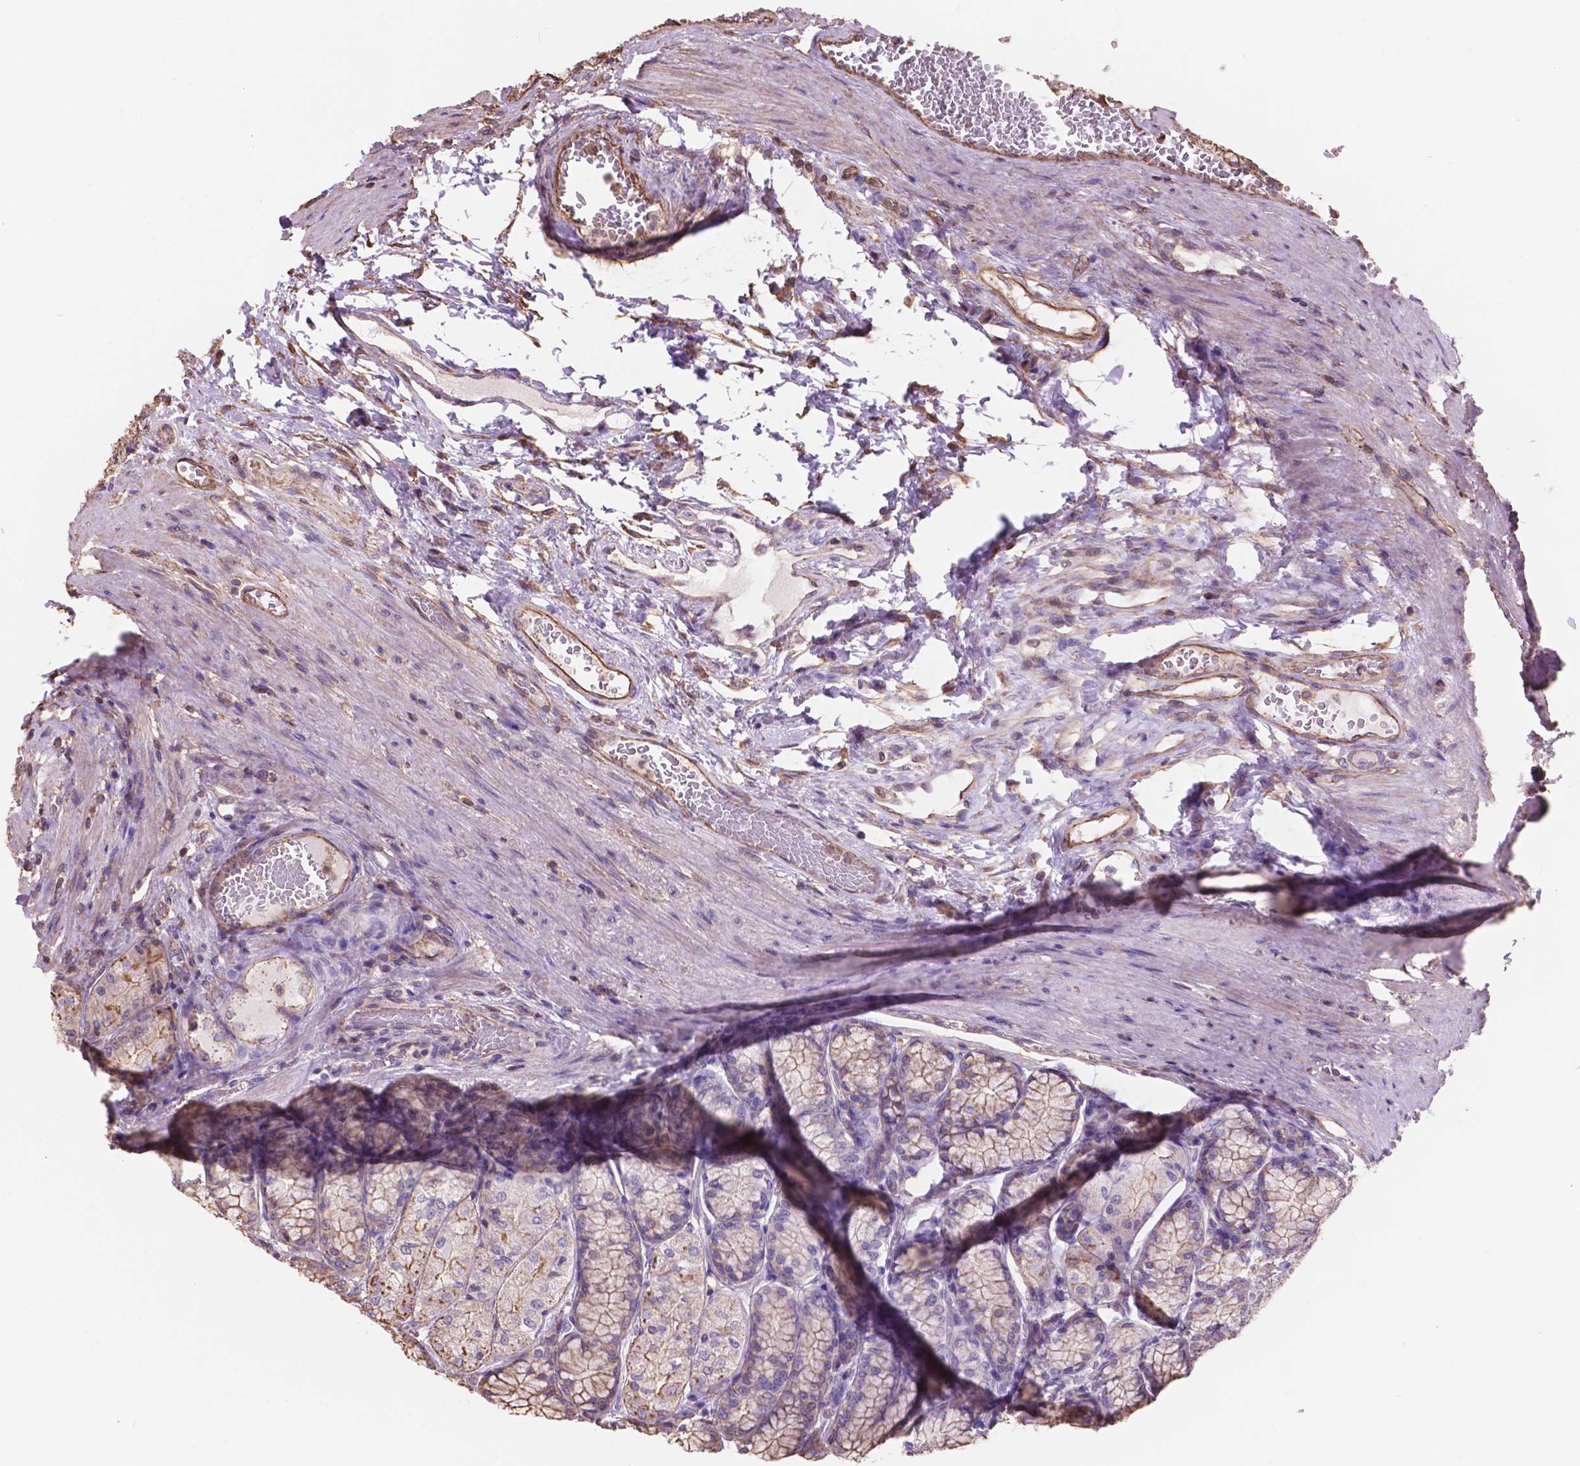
{"staining": {"intensity": "moderate", "quantity": ">75%", "location": "cytoplasmic/membranous"}, "tissue": "stomach", "cell_type": "Glandular cells", "image_type": "normal", "snomed": [{"axis": "morphology", "description": "Normal tissue, NOS"}, {"axis": "morphology", "description": "Adenocarcinoma, NOS"}, {"axis": "morphology", "description": "Adenocarcinoma, High grade"}, {"axis": "topography", "description": "Stomach, upper"}, {"axis": "topography", "description": "Stomach"}], "caption": "Protein staining by immunohistochemistry (IHC) reveals moderate cytoplasmic/membranous positivity in approximately >75% of glandular cells in normal stomach.", "gene": "NIPA2", "patient": {"sex": "female", "age": 65}}